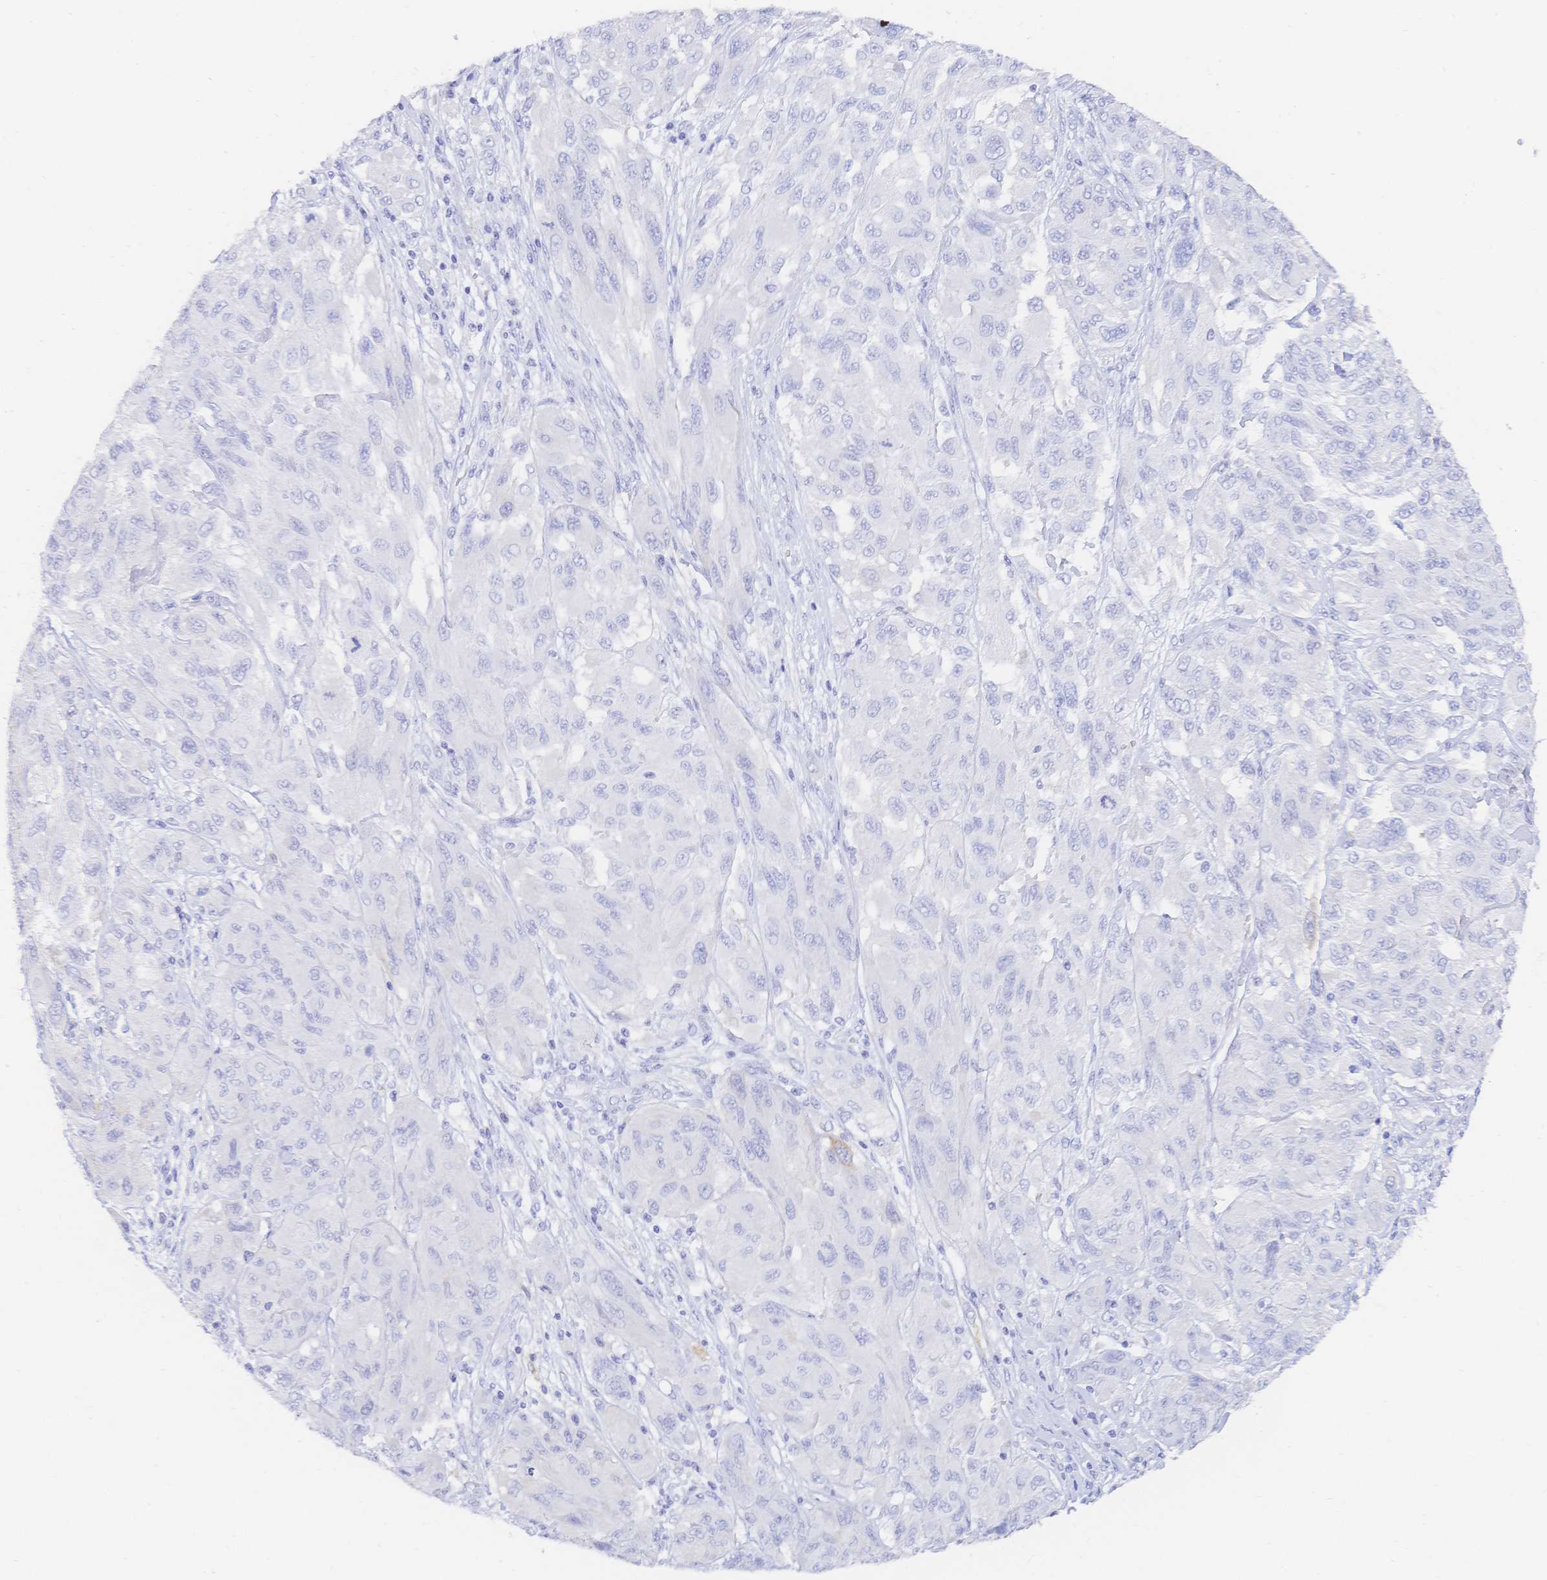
{"staining": {"intensity": "negative", "quantity": "none", "location": "none"}, "tissue": "melanoma", "cell_type": "Tumor cells", "image_type": "cancer", "snomed": [{"axis": "morphology", "description": "Malignant melanoma, NOS"}, {"axis": "topography", "description": "Skin"}], "caption": "Photomicrograph shows no protein expression in tumor cells of malignant melanoma tissue. (DAB immunohistochemistry (IHC), high magnification).", "gene": "RRM1", "patient": {"sex": "female", "age": 91}}